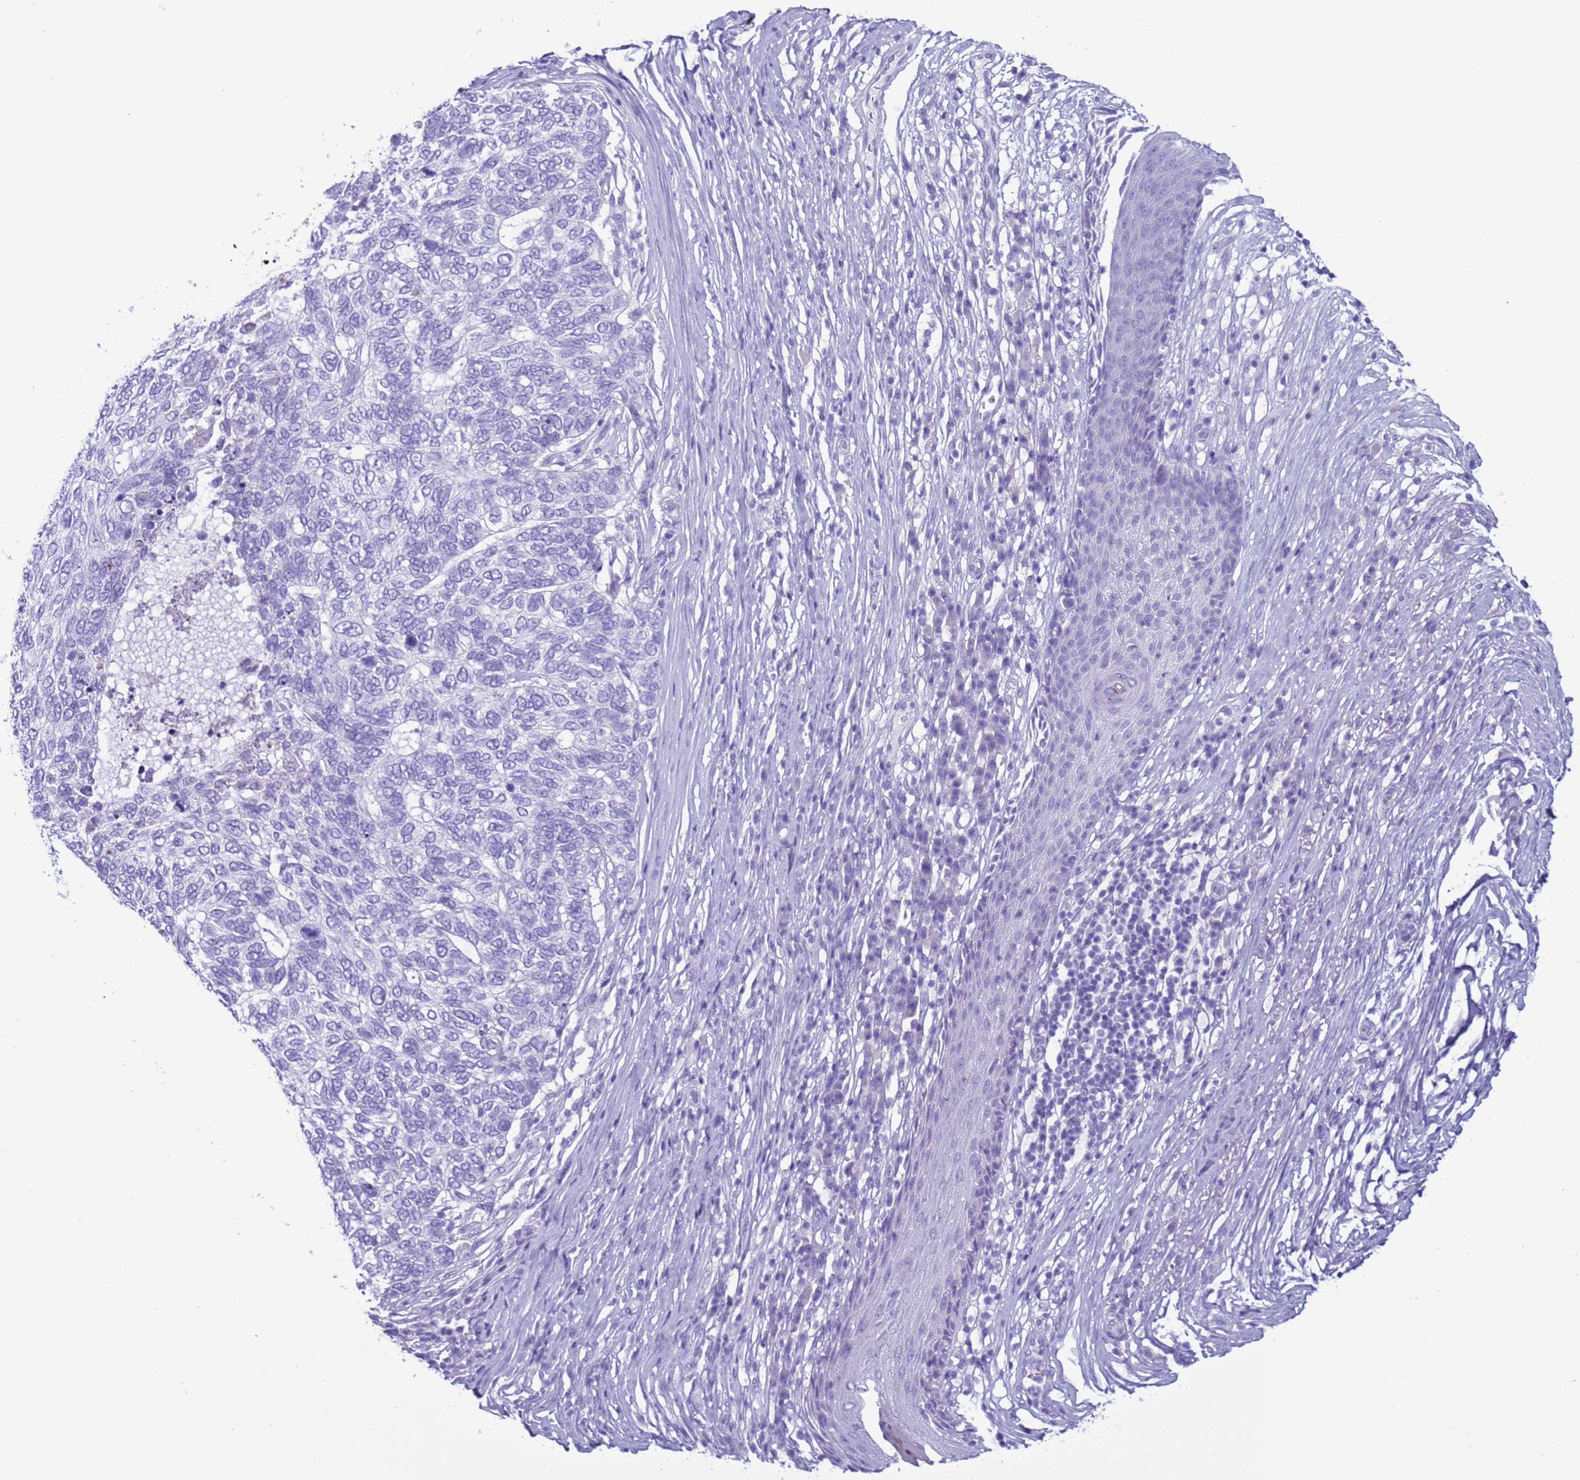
{"staining": {"intensity": "negative", "quantity": "none", "location": "none"}, "tissue": "skin cancer", "cell_type": "Tumor cells", "image_type": "cancer", "snomed": [{"axis": "morphology", "description": "Basal cell carcinoma"}, {"axis": "topography", "description": "Skin"}], "caption": "Protein analysis of basal cell carcinoma (skin) exhibits no significant positivity in tumor cells.", "gene": "CST4", "patient": {"sex": "female", "age": 65}}